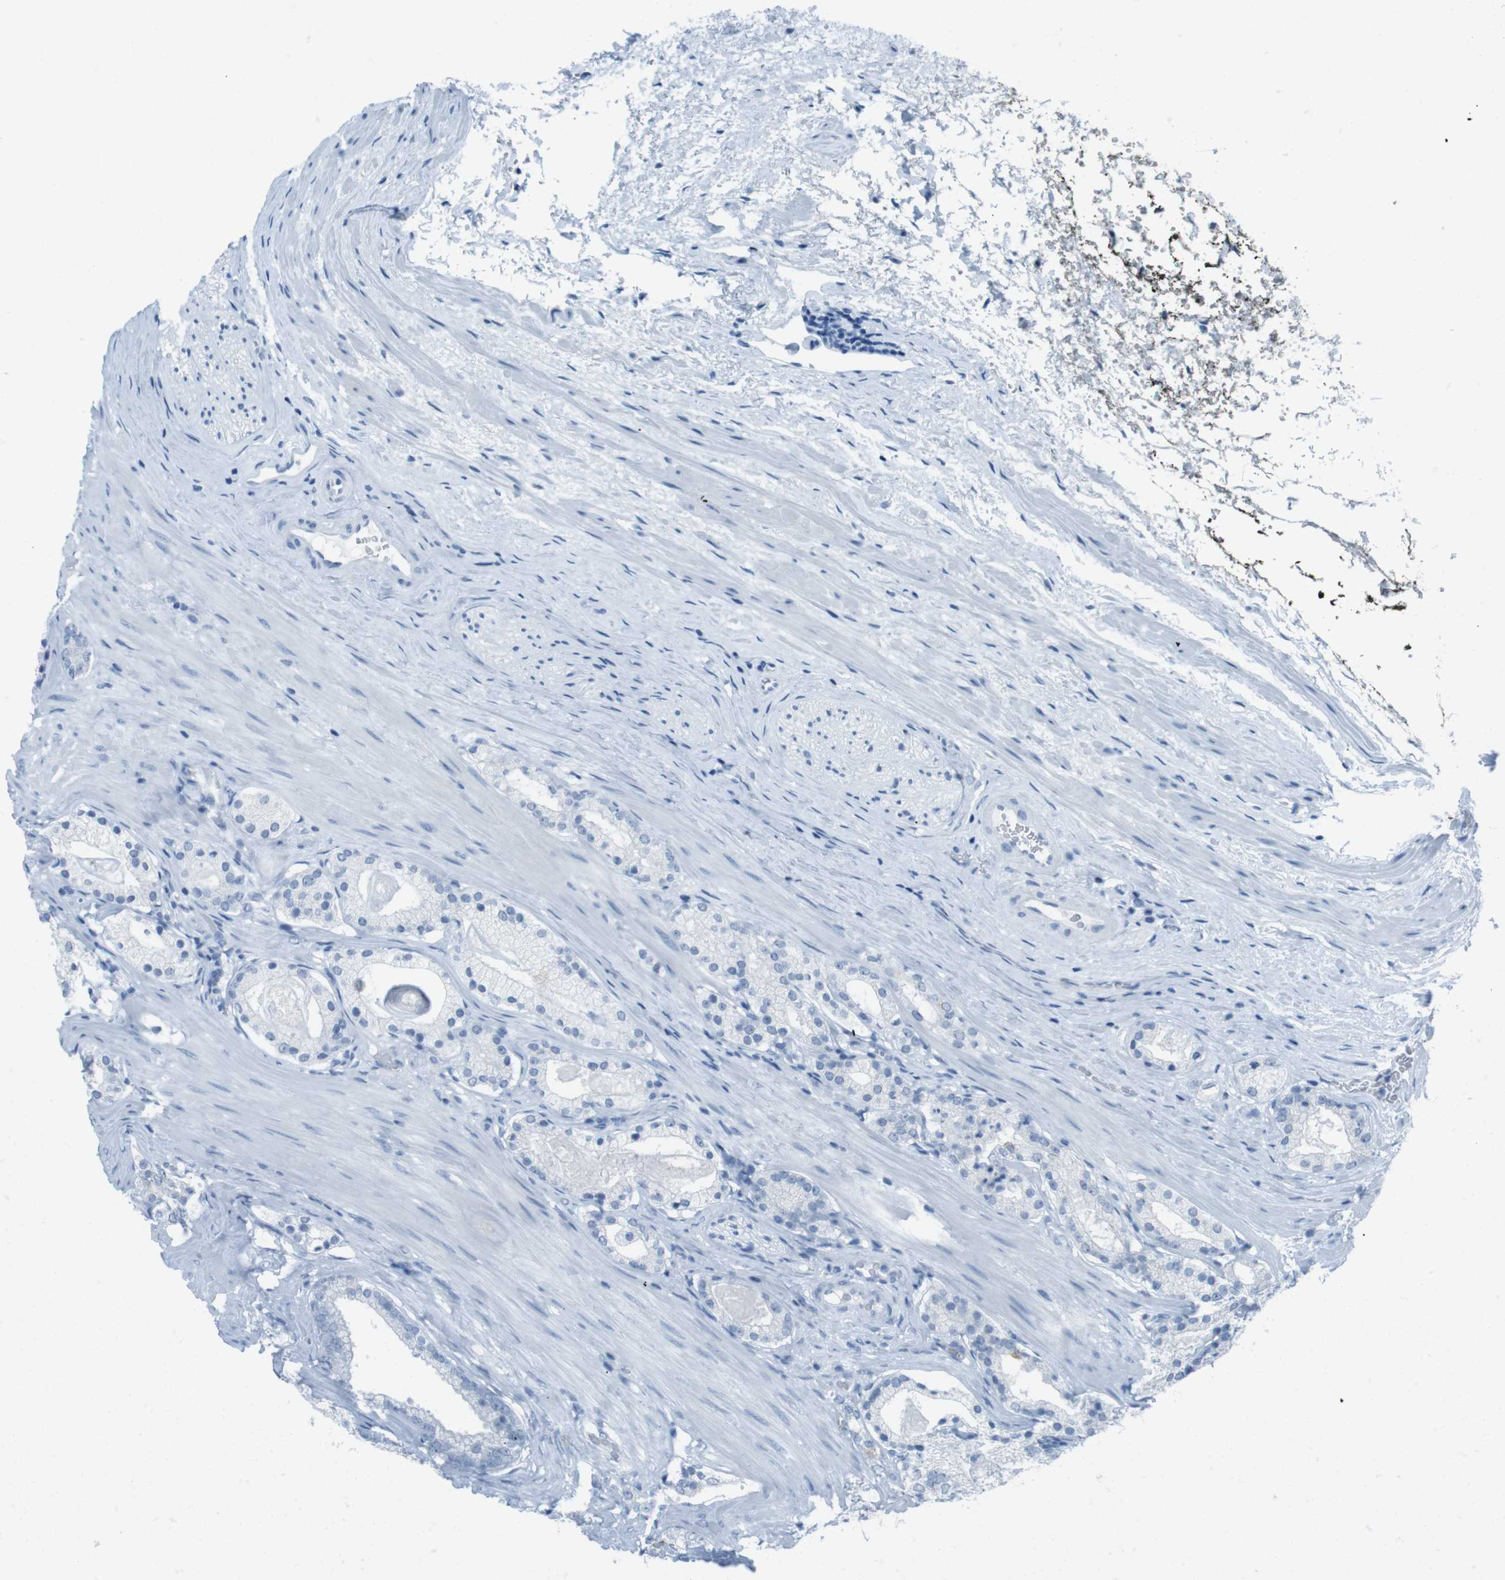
{"staining": {"intensity": "negative", "quantity": "none", "location": "none"}, "tissue": "prostate cancer", "cell_type": "Tumor cells", "image_type": "cancer", "snomed": [{"axis": "morphology", "description": "Adenocarcinoma, Low grade"}, {"axis": "topography", "description": "Prostate"}], "caption": "This is an IHC photomicrograph of prostate cancer (low-grade adenocarcinoma). There is no positivity in tumor cells.", "gene": "TMEM207", "patient": {"sex": "male", "age": 59}}